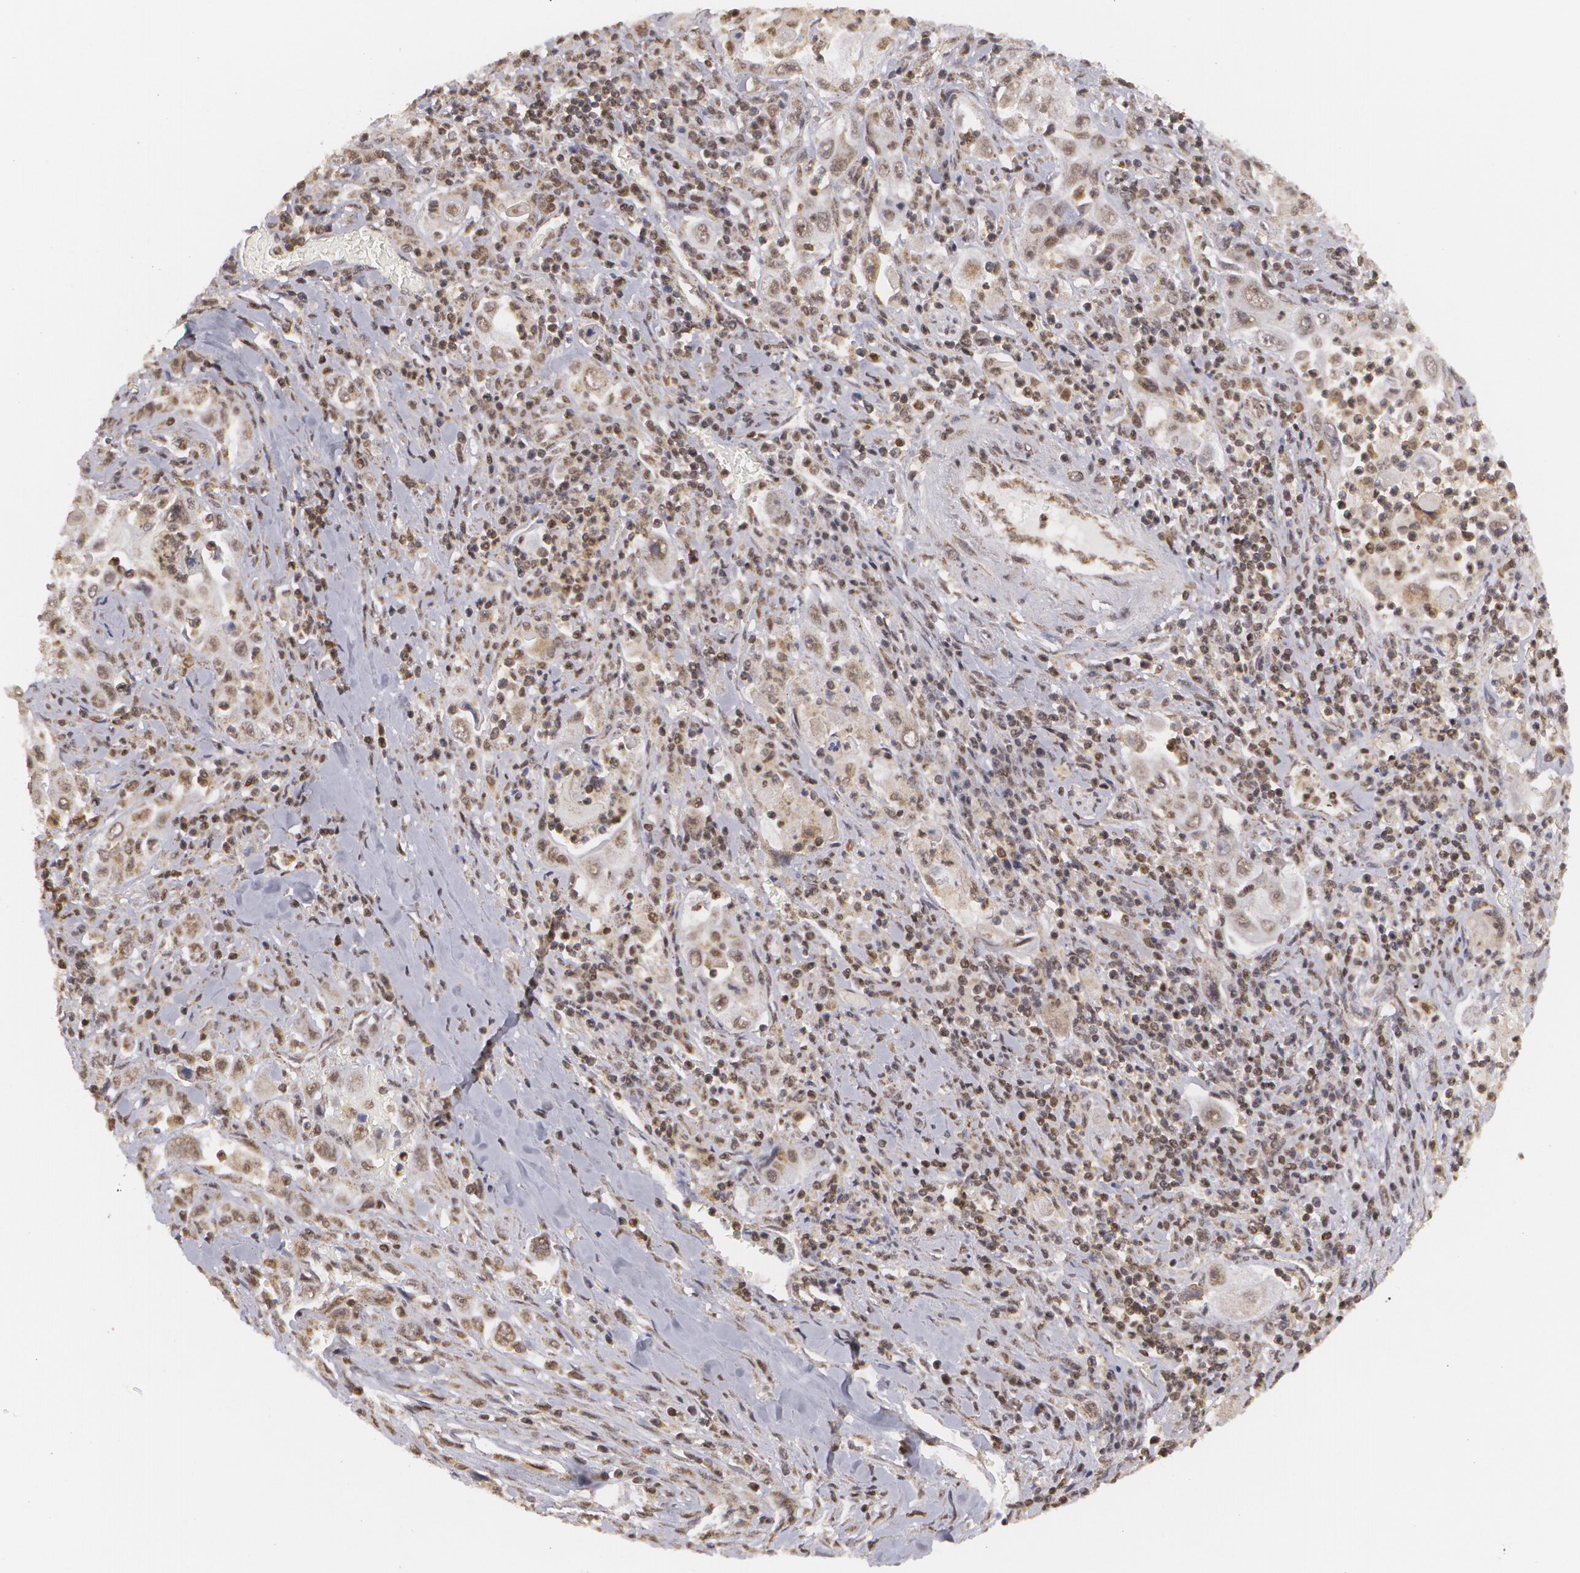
{"staining": {"intensity": "weak", "quantity": "25%-75%", "location": "nuclear"}, "tissue": "pancreatic cancer", "cell_type": "Tumor cells", "image_type": "cancer", "snomed": [{"axis": "morphology", "description": "Adenocarcinoma, NOS"}, {"axis": "topography", "description": "Pancreas"}], "caption": "Immunohistochemical staining of human pancreatic cancer reveals low levels of weak nuclear positivity in approximately 25%-75% of tumor cells.", "gene": "MXD1", "patient": {"sex": "male", "age": 70}}